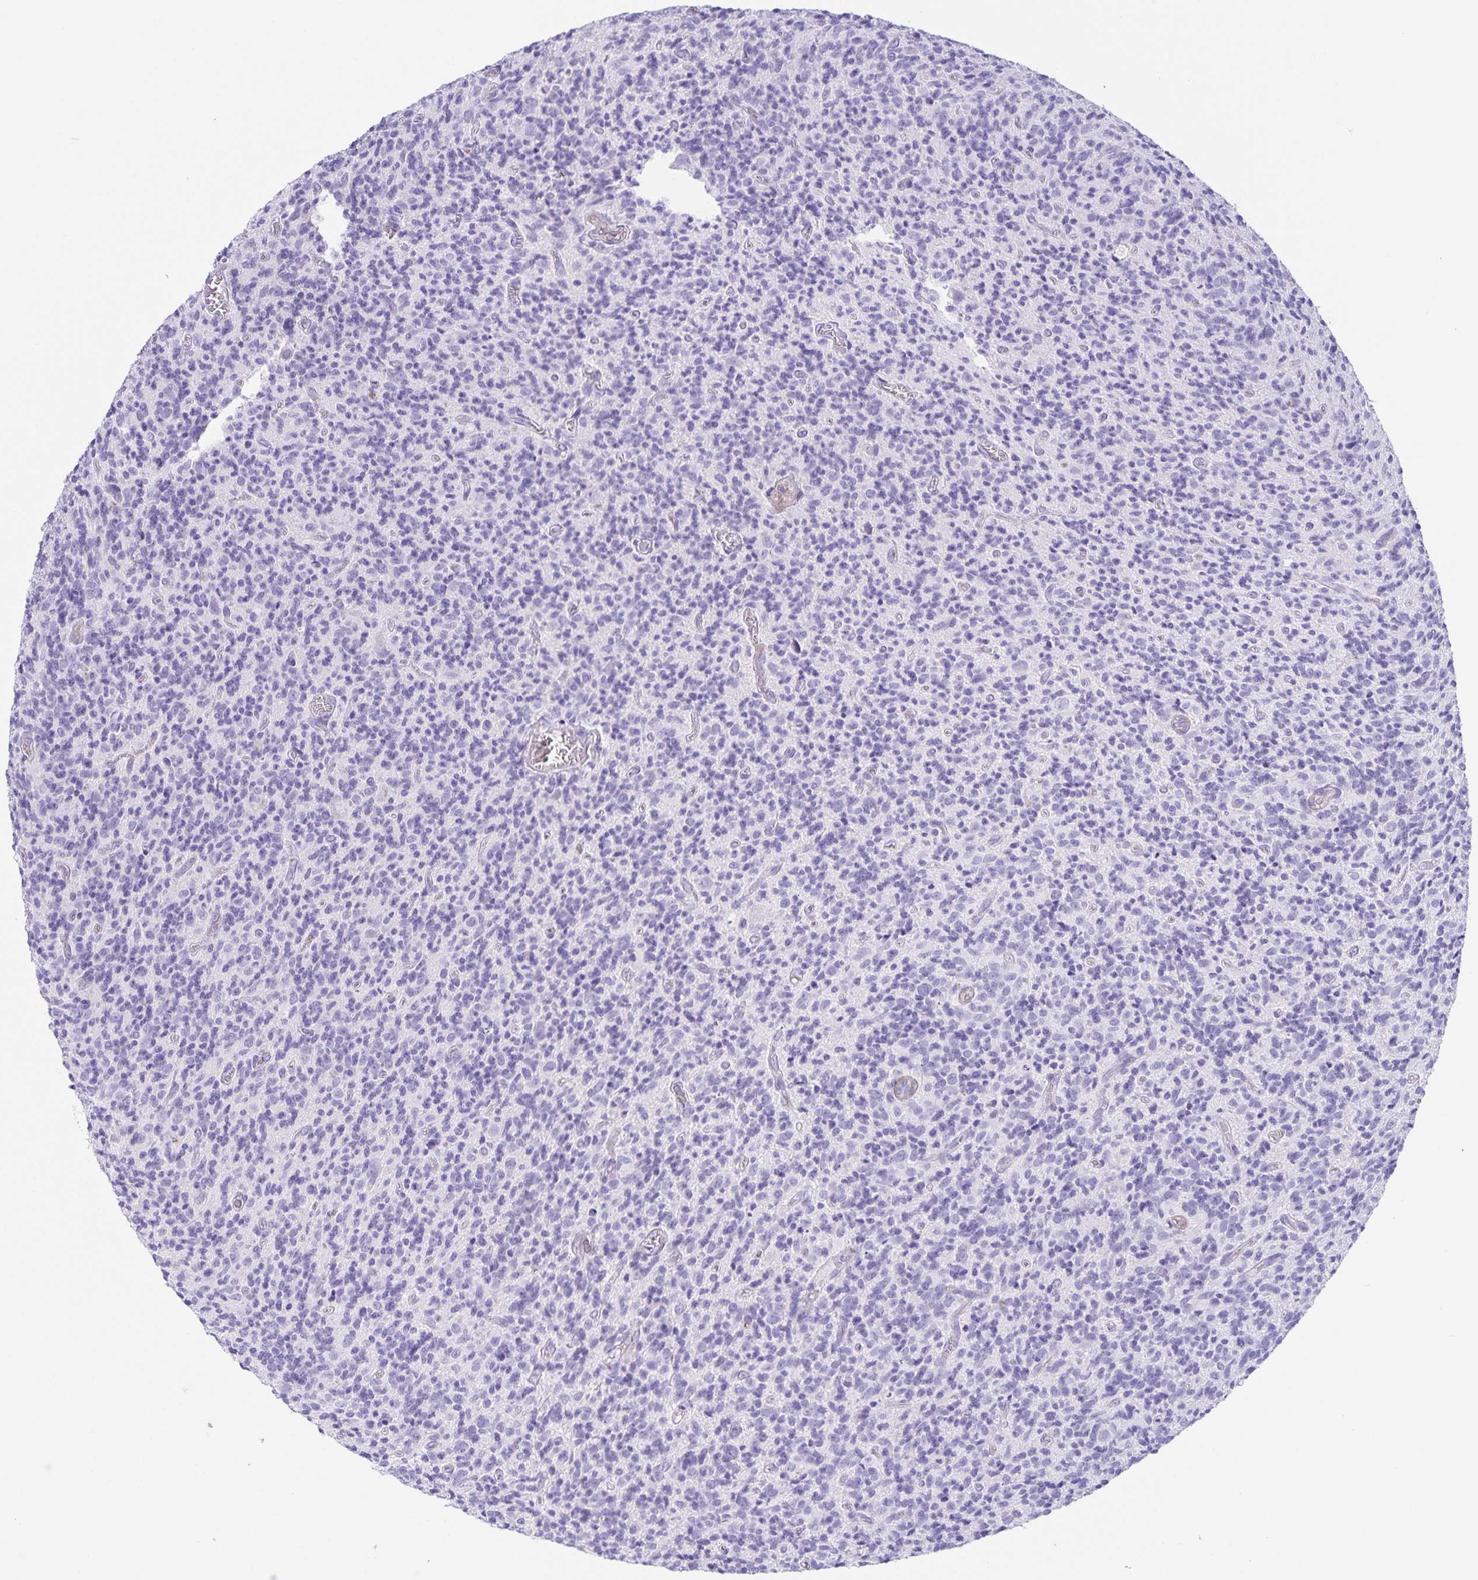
{"staining": {"intensity": "negative", "quantity": "none", "location": "none"}, "tissue": "glioma", "cell_type": "Tumor cells", "image_type": "cancer", "snomed": [{"axis": "morphology", "description": "Glioma, malignant, High grade"}, {"axis": "topography", "description": "Brain"}], "caption": "Glioma stained for a protein using immunohistochemistry reveals no positivity tumor cells.", "gene": "UBQLN3", "patient": {"sex": "male", "age": 76}}